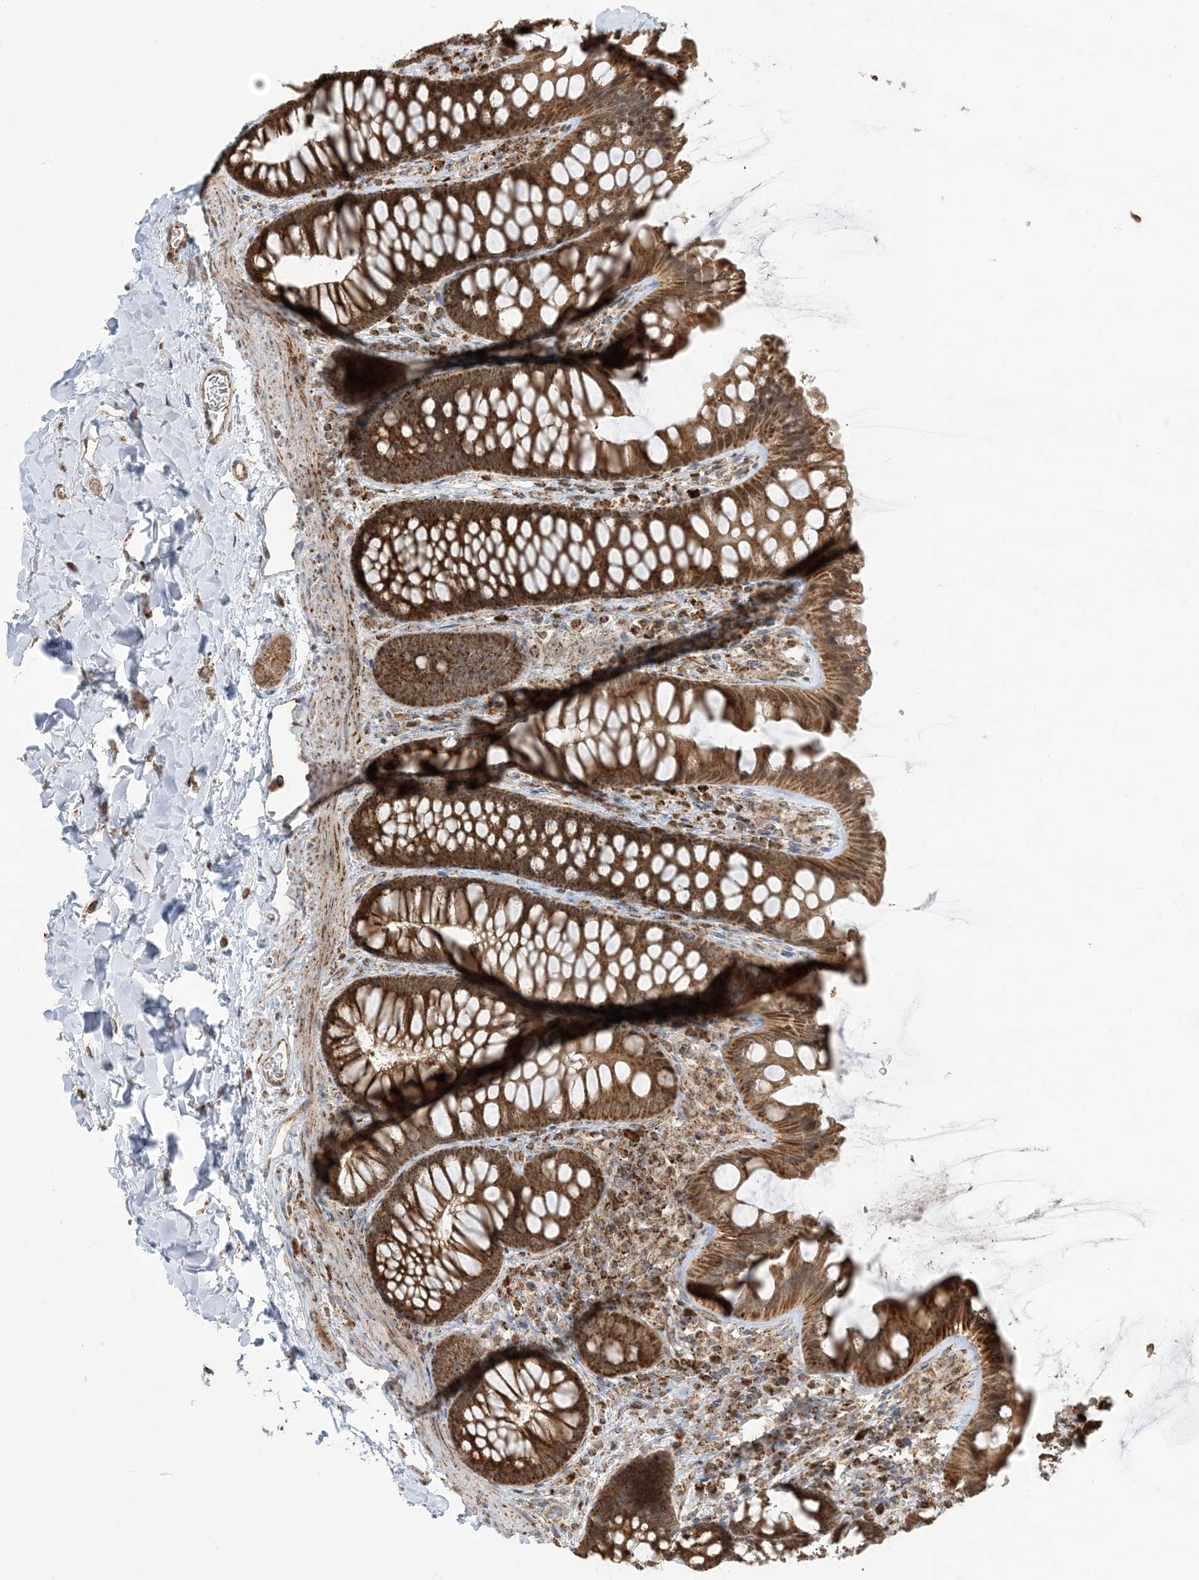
{"staining": {"intensity": "weak", "quantity": ">75%", "location": "cytoplasmic/membranous"}, "tissue": "colon", "cell_type": "Endothelial cells", "image_type": "normal", "snomed": [{"axis": "morphology", "description": "Normal tissue, NOS"}, {"axis": "topography", "description": "Colon"}], "caption": "Human colon stained for a protein (brown) reveals weak cytoplasmic/membranous positive expression in about >75% of endothelial cells.", "gene": "MAPKBP1", "patient": {"sex": "female", "age": 62}}